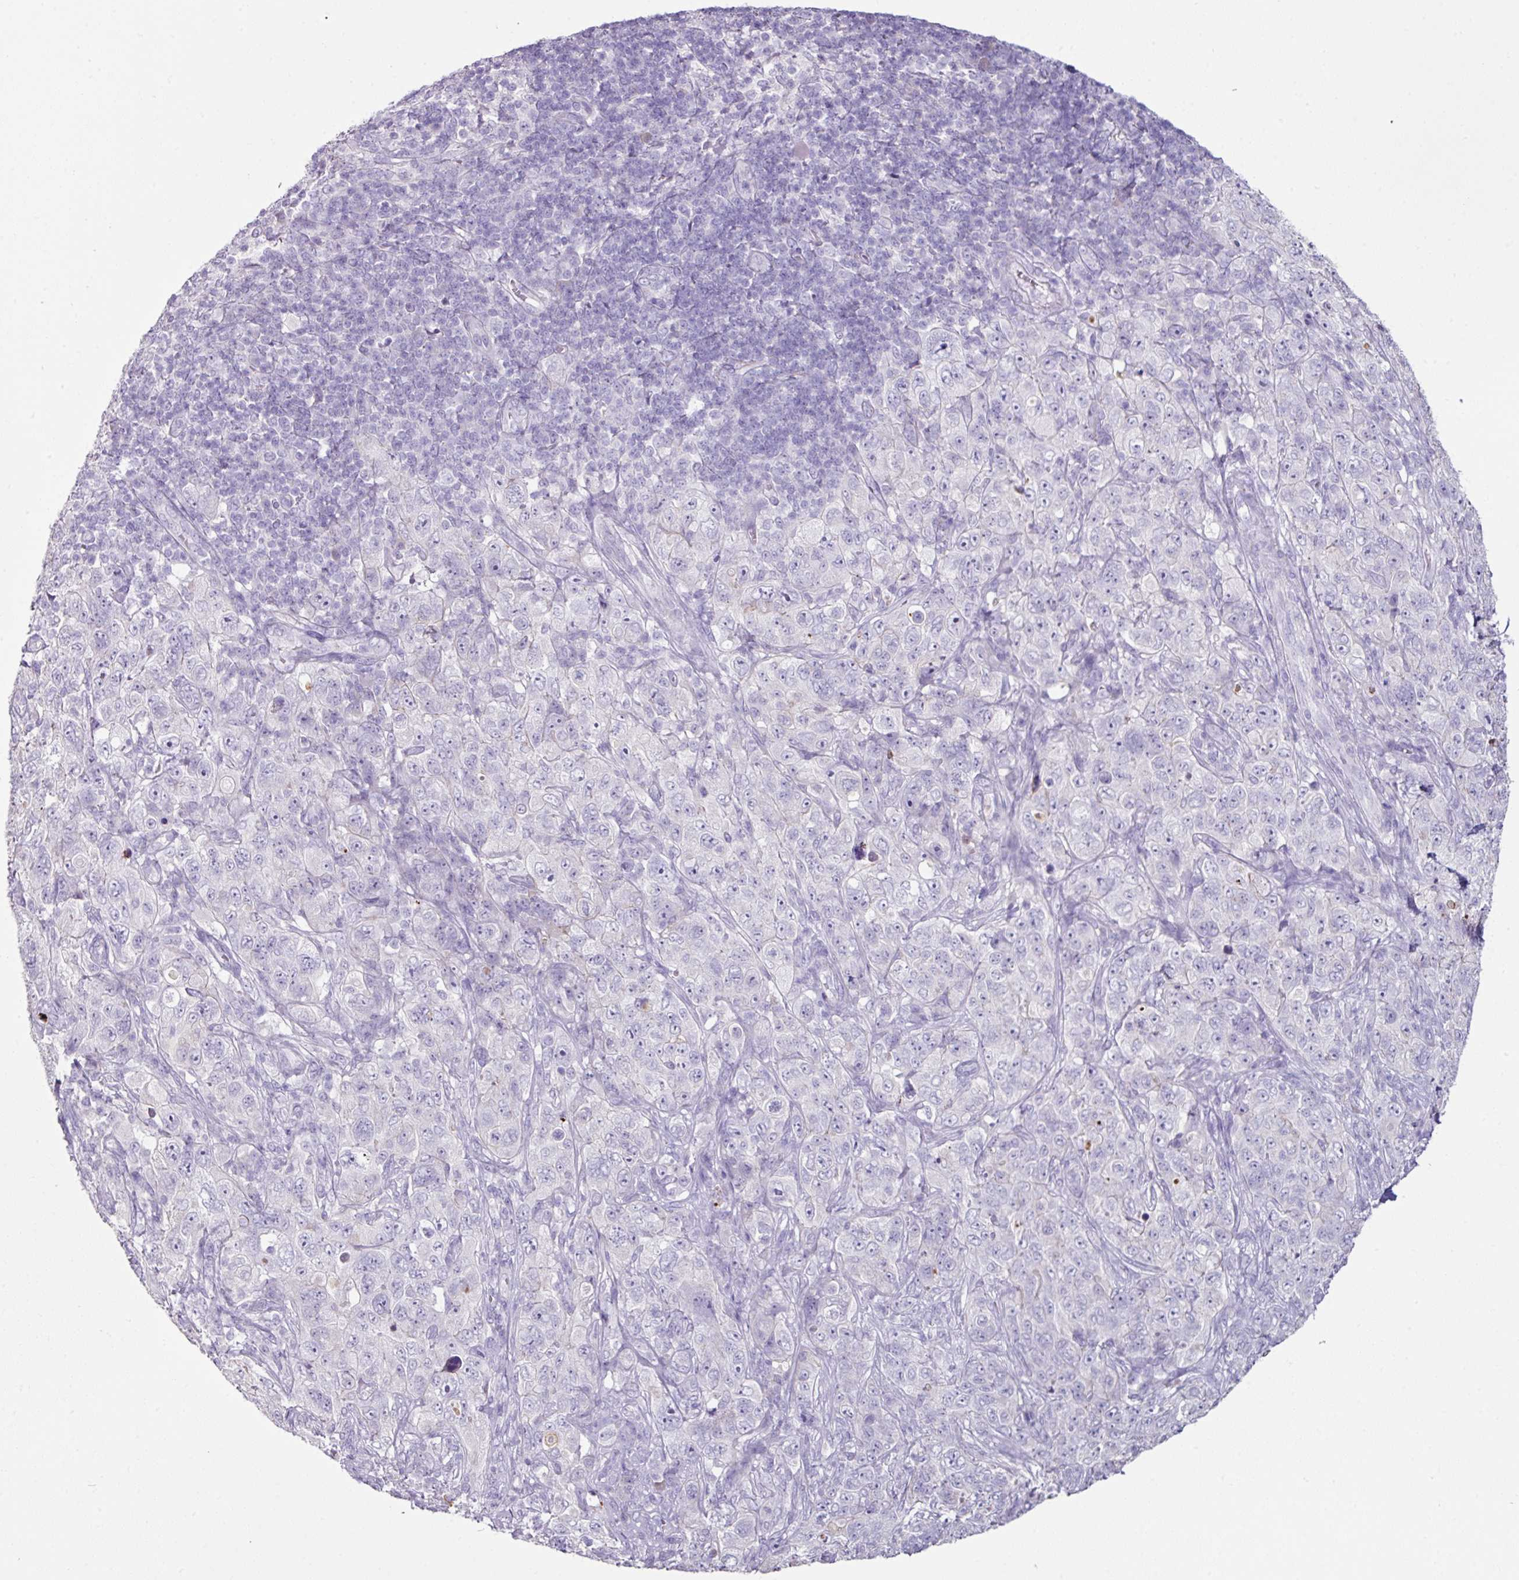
{"staining": {"intensity": "negative", "quantity": "none", "location": "none"}, "tissue": "pancreatic cancer", "cell_type": "Tumor cells", "image_type": "cancer", "snomed": [{"axis": "morphology", "description": "Adenocarcinoma, NOS"}, {"axis": "topography", "description": "Pancreas"}], "caption": "A histopathology image of human pancreatic adenocarcinoma is negative for staining in tumor cells.", "gene": "GLP2R", "patient": {"sex": "male", "age": 68}}